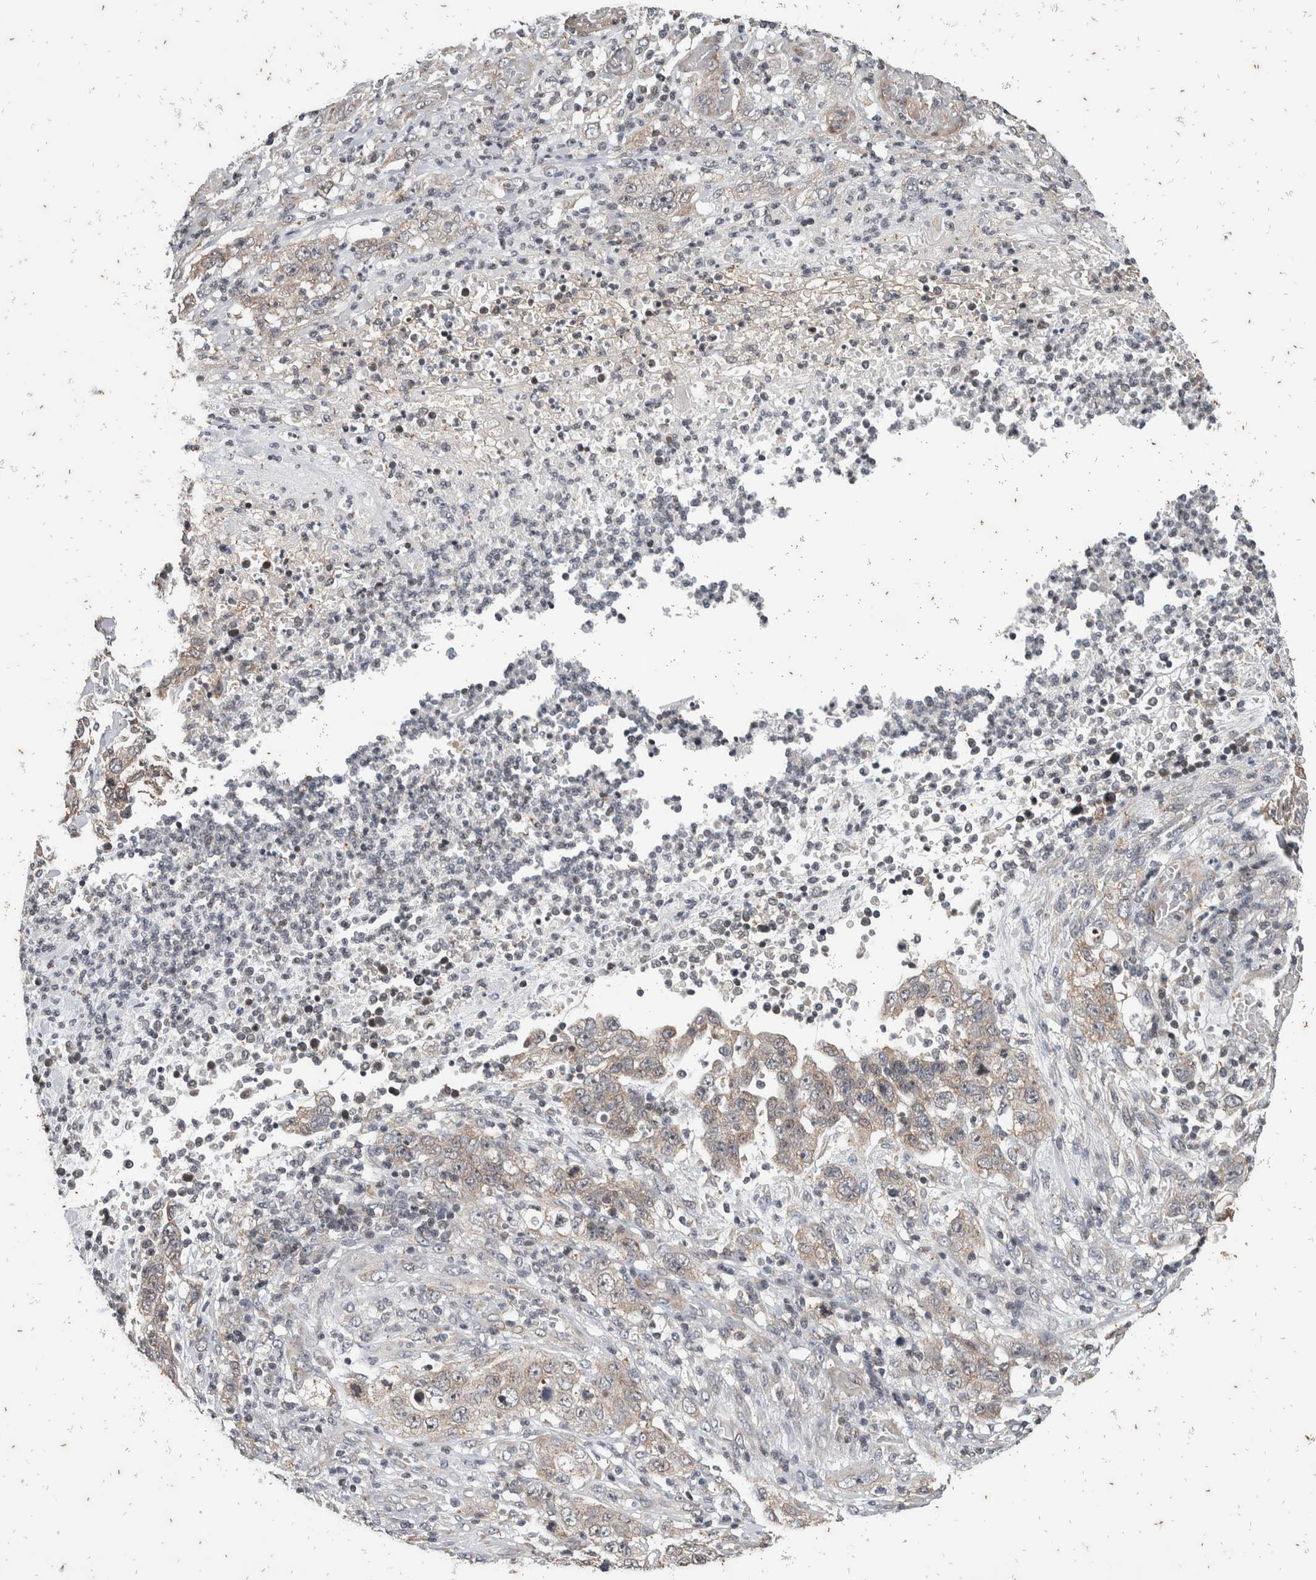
{"staining": {"intensity": "weak", "quantity": "<25%", "location": "nuclear"}, "tissue": "stomach cancer", "cell_type": "Tumor cells", "image_type": "cancer", "snomed": [{"axis": "morphology", "description": "Adenocarcinoma, NOS"}, {"axis": "topography", "description": "Stomach"}], "caption": "The histopathology image displays no significant positivity in tumor cells of stomach cancer.", "gene": "ATXN7L1", "patient": {"sex": "male", "age": 48}}